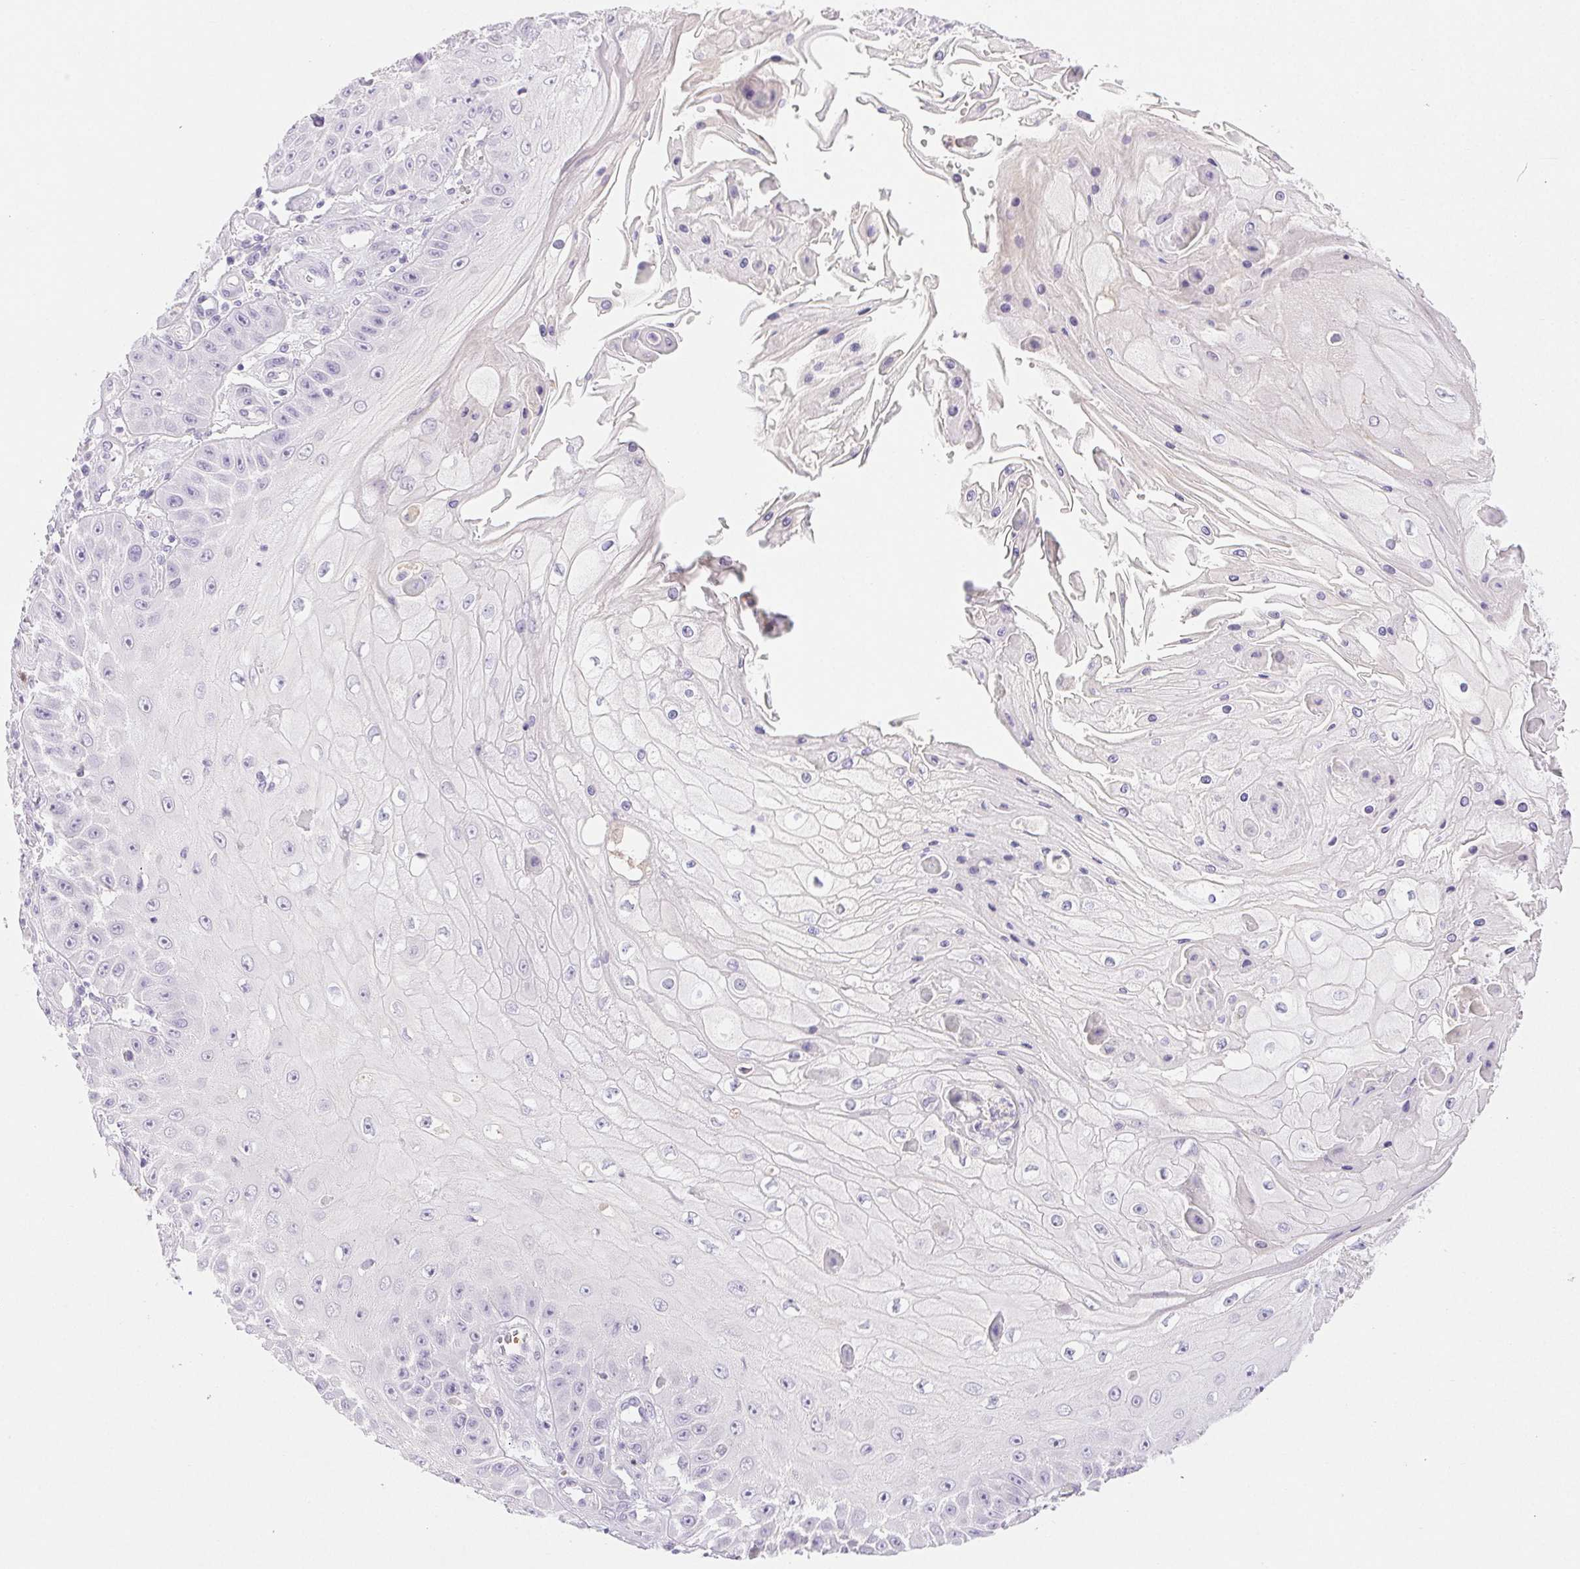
{"staining": {"intensity": "negative", "quantity": "none", "location": "none"}, "tissue": "skin cancer", "cell_type": "Tumor cells", "image_type": "cancer", "snomed": [{"axis": "morphology", "description": "Squamous cell carcinoma, NOS"}, {"axis": "topography", "description": "Skin"}], "caption": "A histopathology image of skin squamous cell carcinoma stained for a protein shows no brown staining in tumor cells.", "gene": "EMX2", "patient": {"sex": "male", "age": 70}}